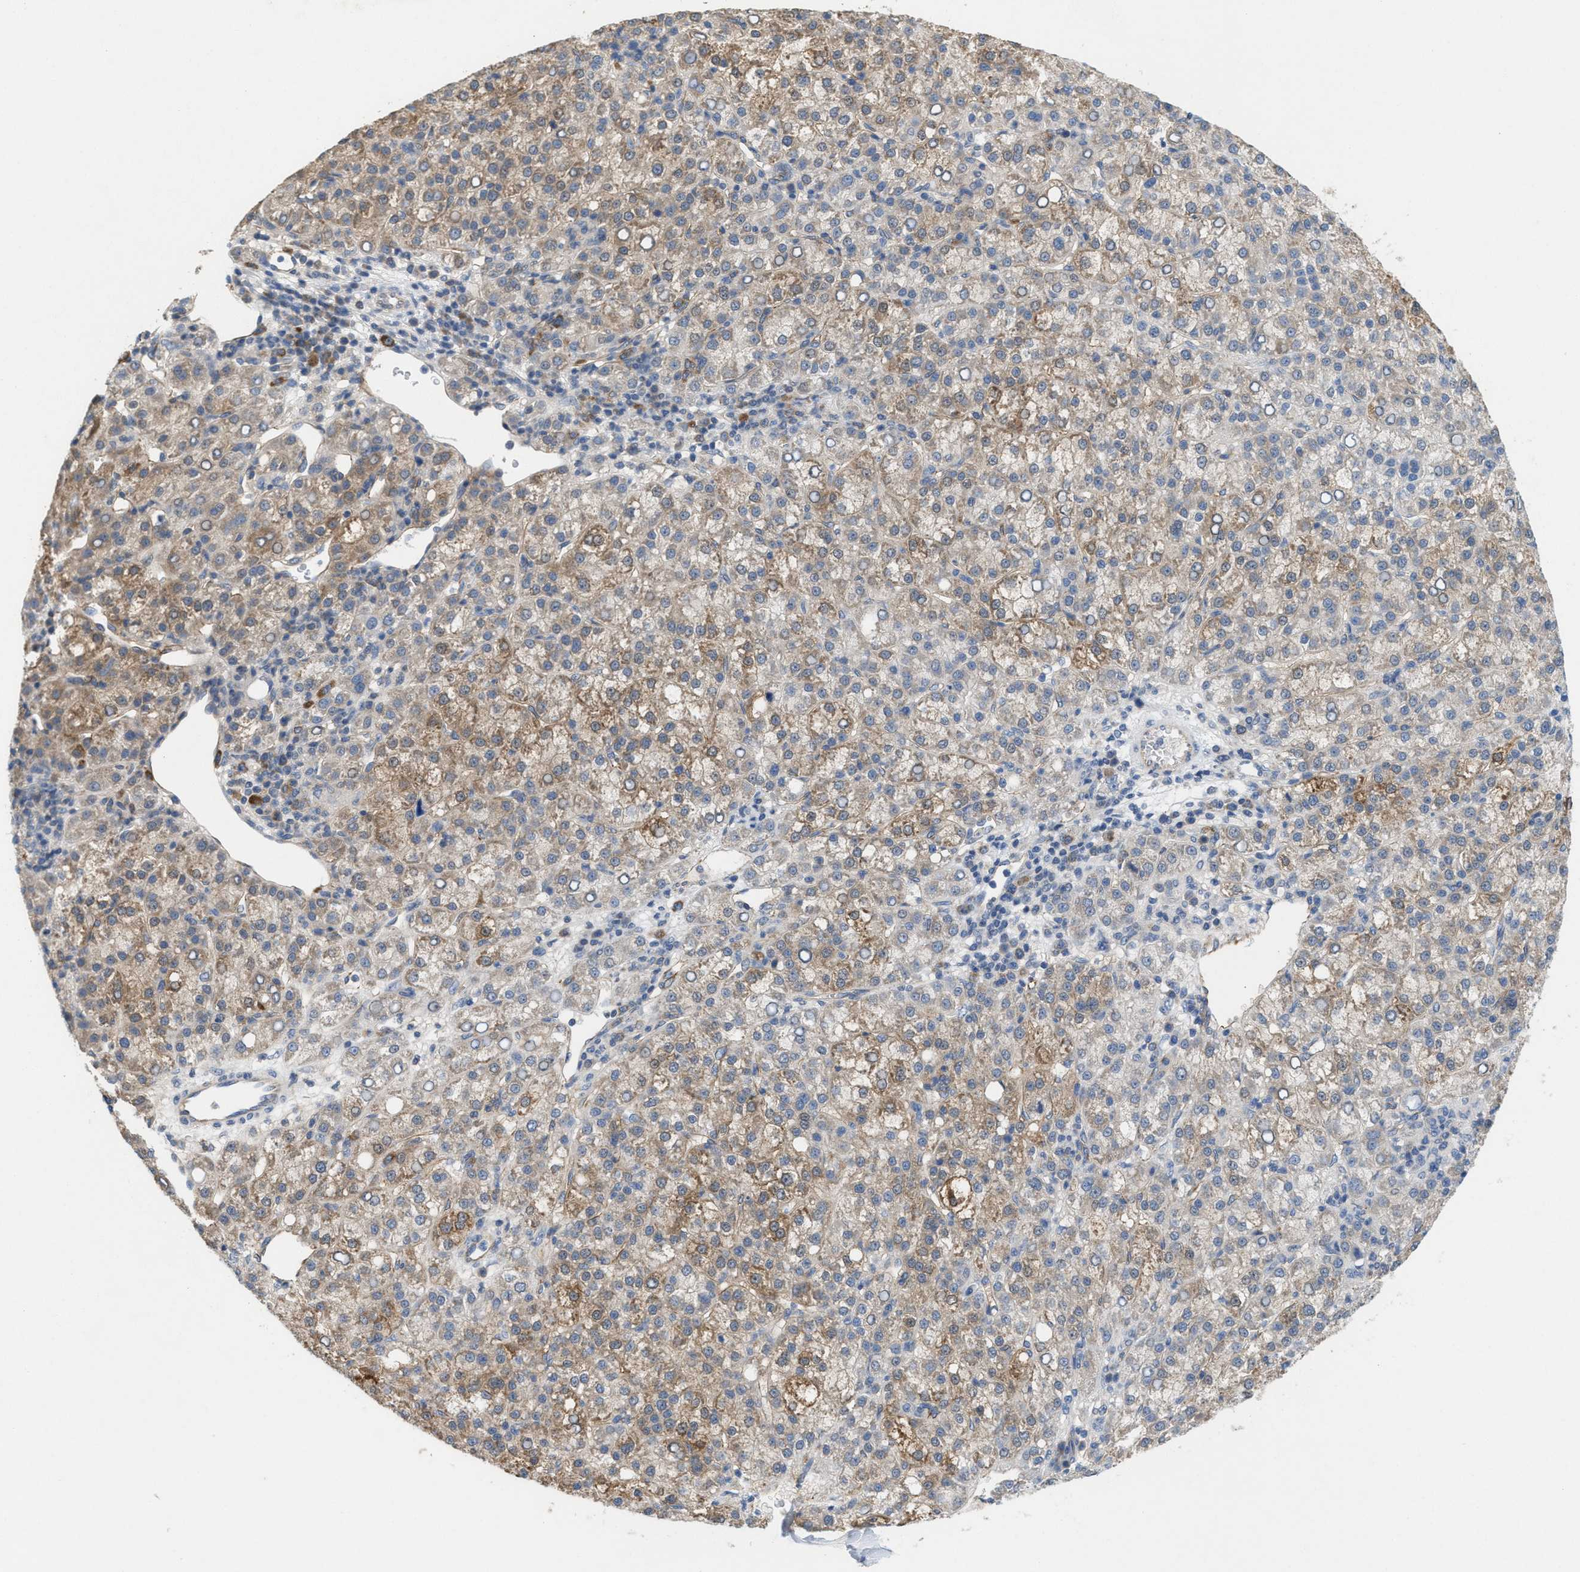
{"staining": {"intensity": "moderate", "quantity": "25%-75%", "location": "cytoplasmic/membranous"}, "tissue": "liver cancer", "cell_type": "Tumor cells", "image_type": "cancer", "snomed": [{"axis": "morphology", "description": "Carcinoma, Hepatocellular, NOS"}, {"axis": "topography", "description": "Liver"}], "caption": "Immunohistochemical staining of liver cancer shows moderate cytoplasmic/membranous protein positivity in approximately 25%-75% of tumor cells. (IHC, brightfield microscopy, high magnification).", "gene": "UBAP2", "patient": {"sex": "female", "age": 58}}